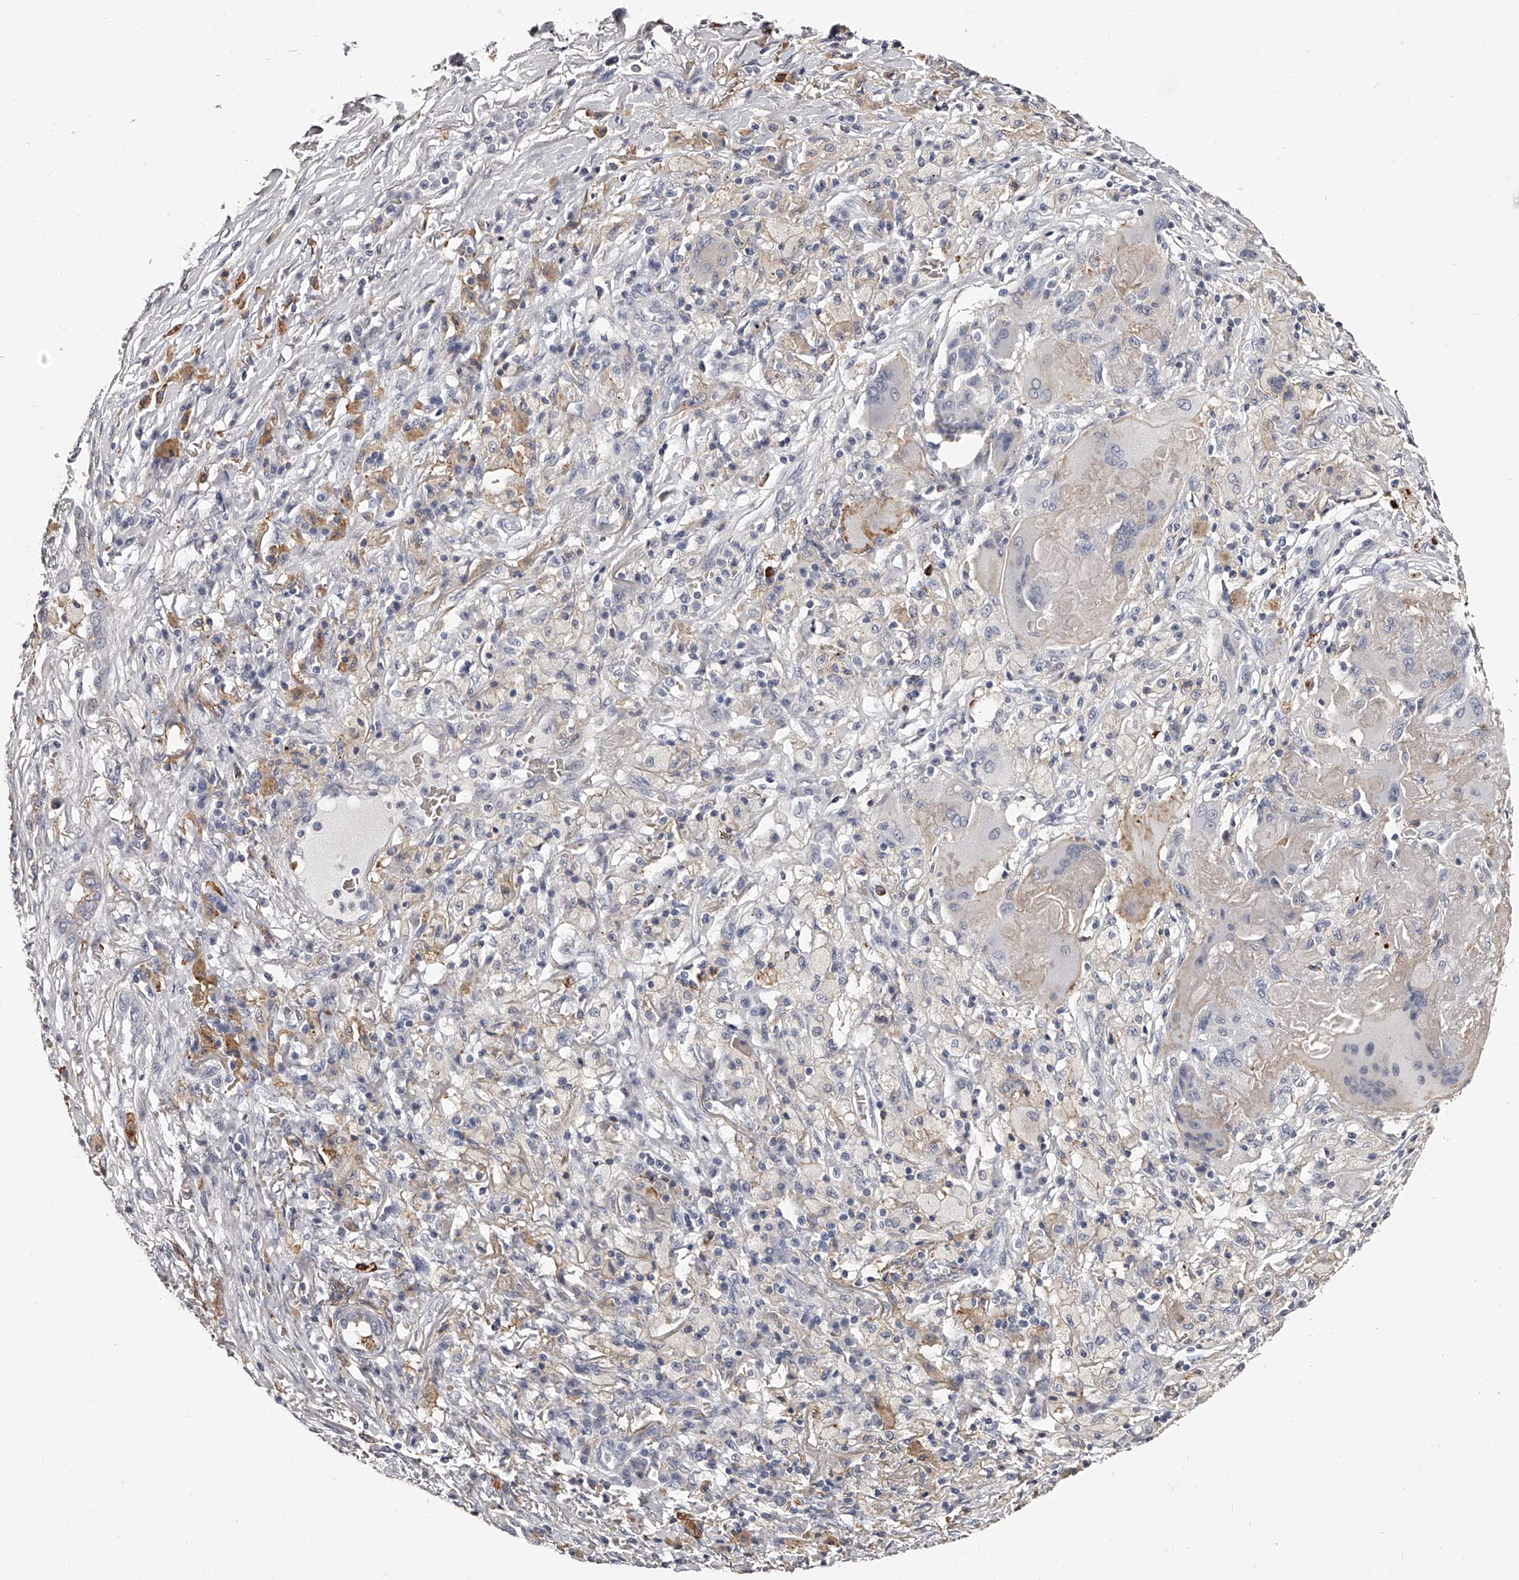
{"staining": {"intensity": "negative", "quantity": "none", "location": "none"}, "tissue": "lung cancer", "cell_type": "Tumor cells", "image_type": "cancer", "snomed": [{"axis": "morphology", "description": "Squamous cell carcinoma, NOS"}, {"axis": "topography", "description": "Lung"}], "caption": "A histopathology image of lung cancer (squamous cell carcinoma) stained for a protein displays no brown staining in tumor cells.", "gene": "PACSIN1", "patient": {"sex": "male", "age": 61}}